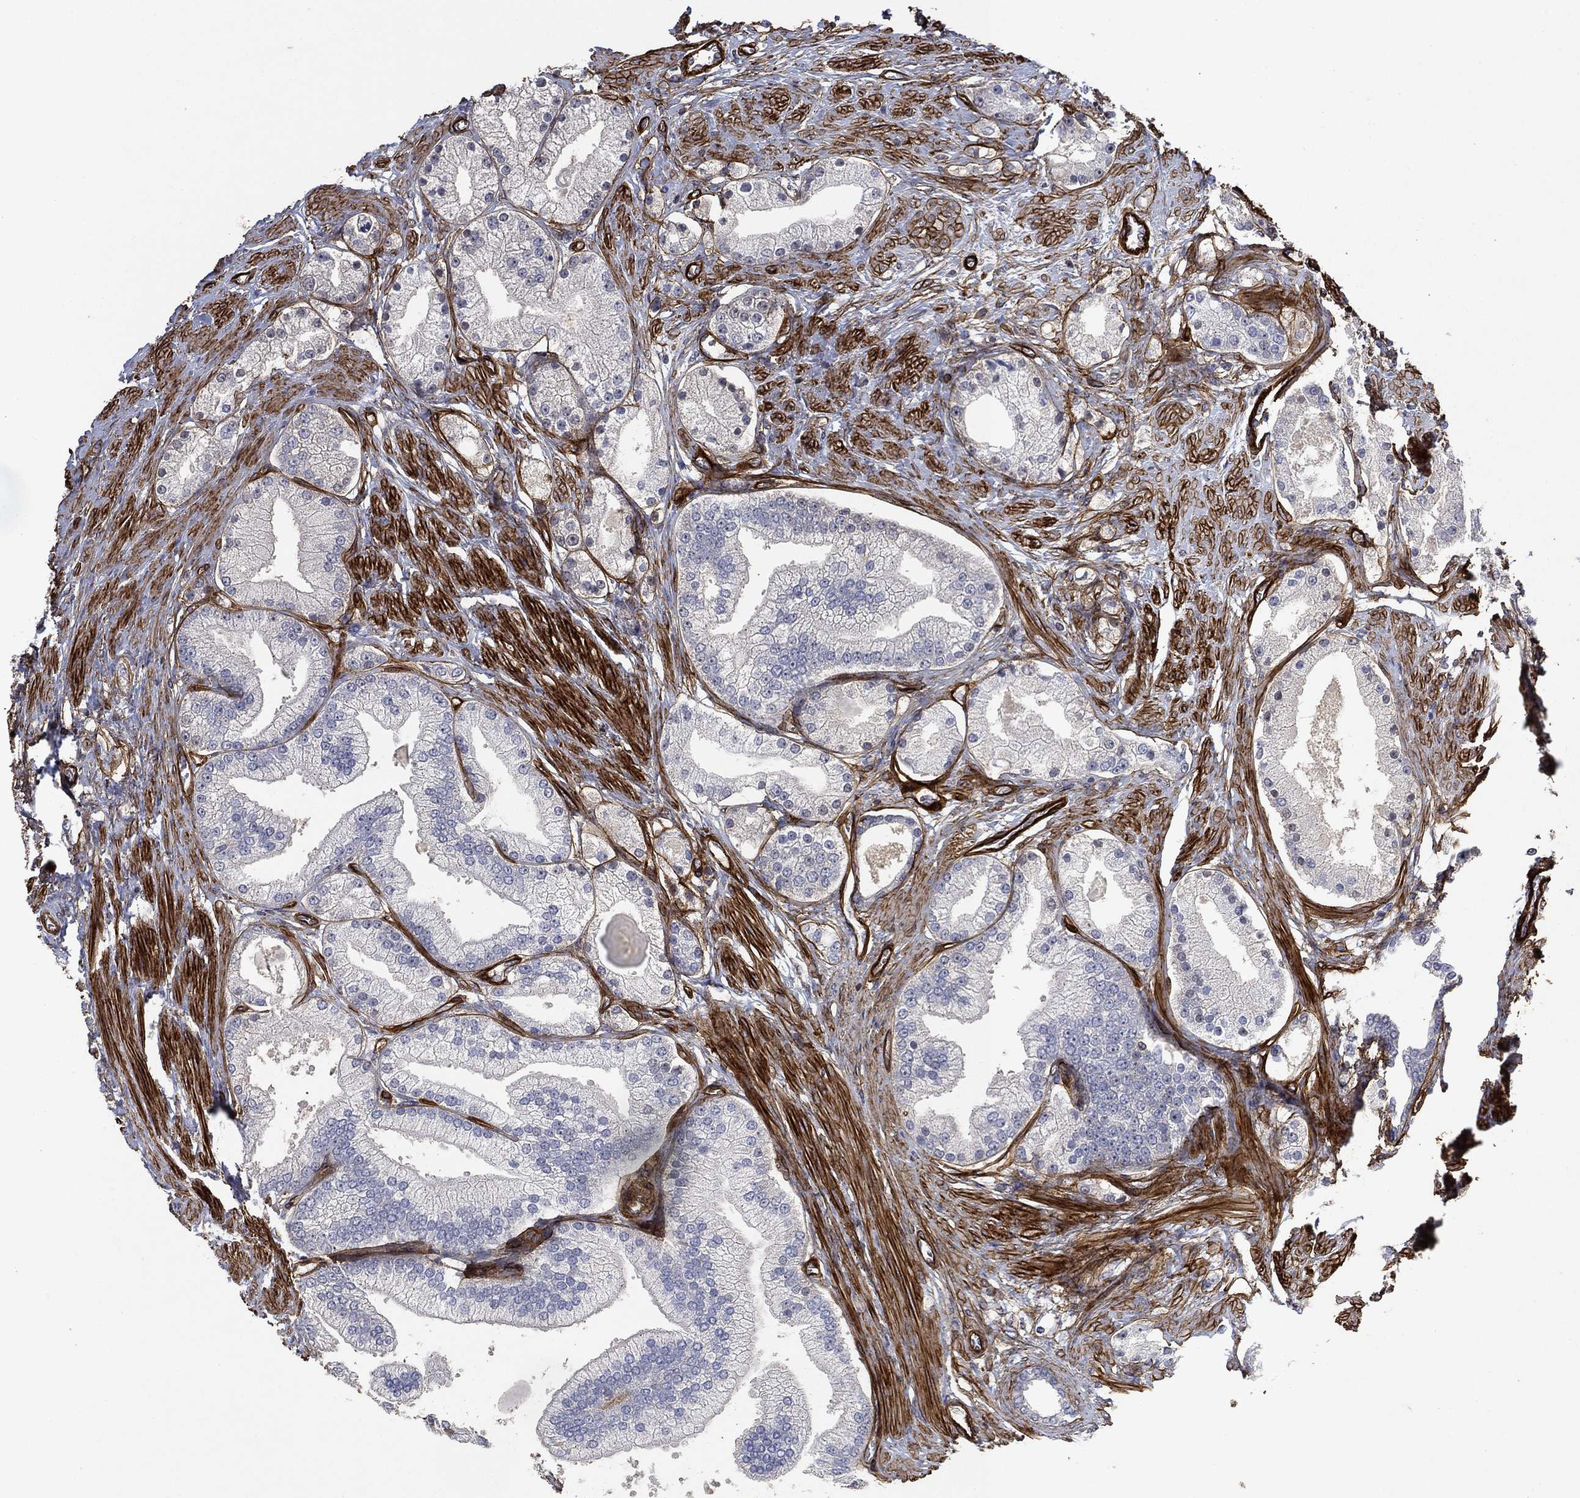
{"staining": {"intensity": "negative", "quantity": "none", "location": "none"}, "tissue": "prostate cancer", "cell_type": "Tumor cells", "image_type": "cancer", "snomed": [{"axis": "morphology", "description": "Adenocarcinoma, NOS"}, {"axis": "topography", "description": "Prostate and seminal vesicle, NOS"}, {"axis": "topography", "description": "Prostate"}], "caption": "DAB (3,3'-diaminobenzidine) immunohistochemical staining of prostate adenocarcinoma demonstrates no significant staining in tumor cells.", "gene": "COL4A2", "patient": {"sex": "male", "age": 67}}